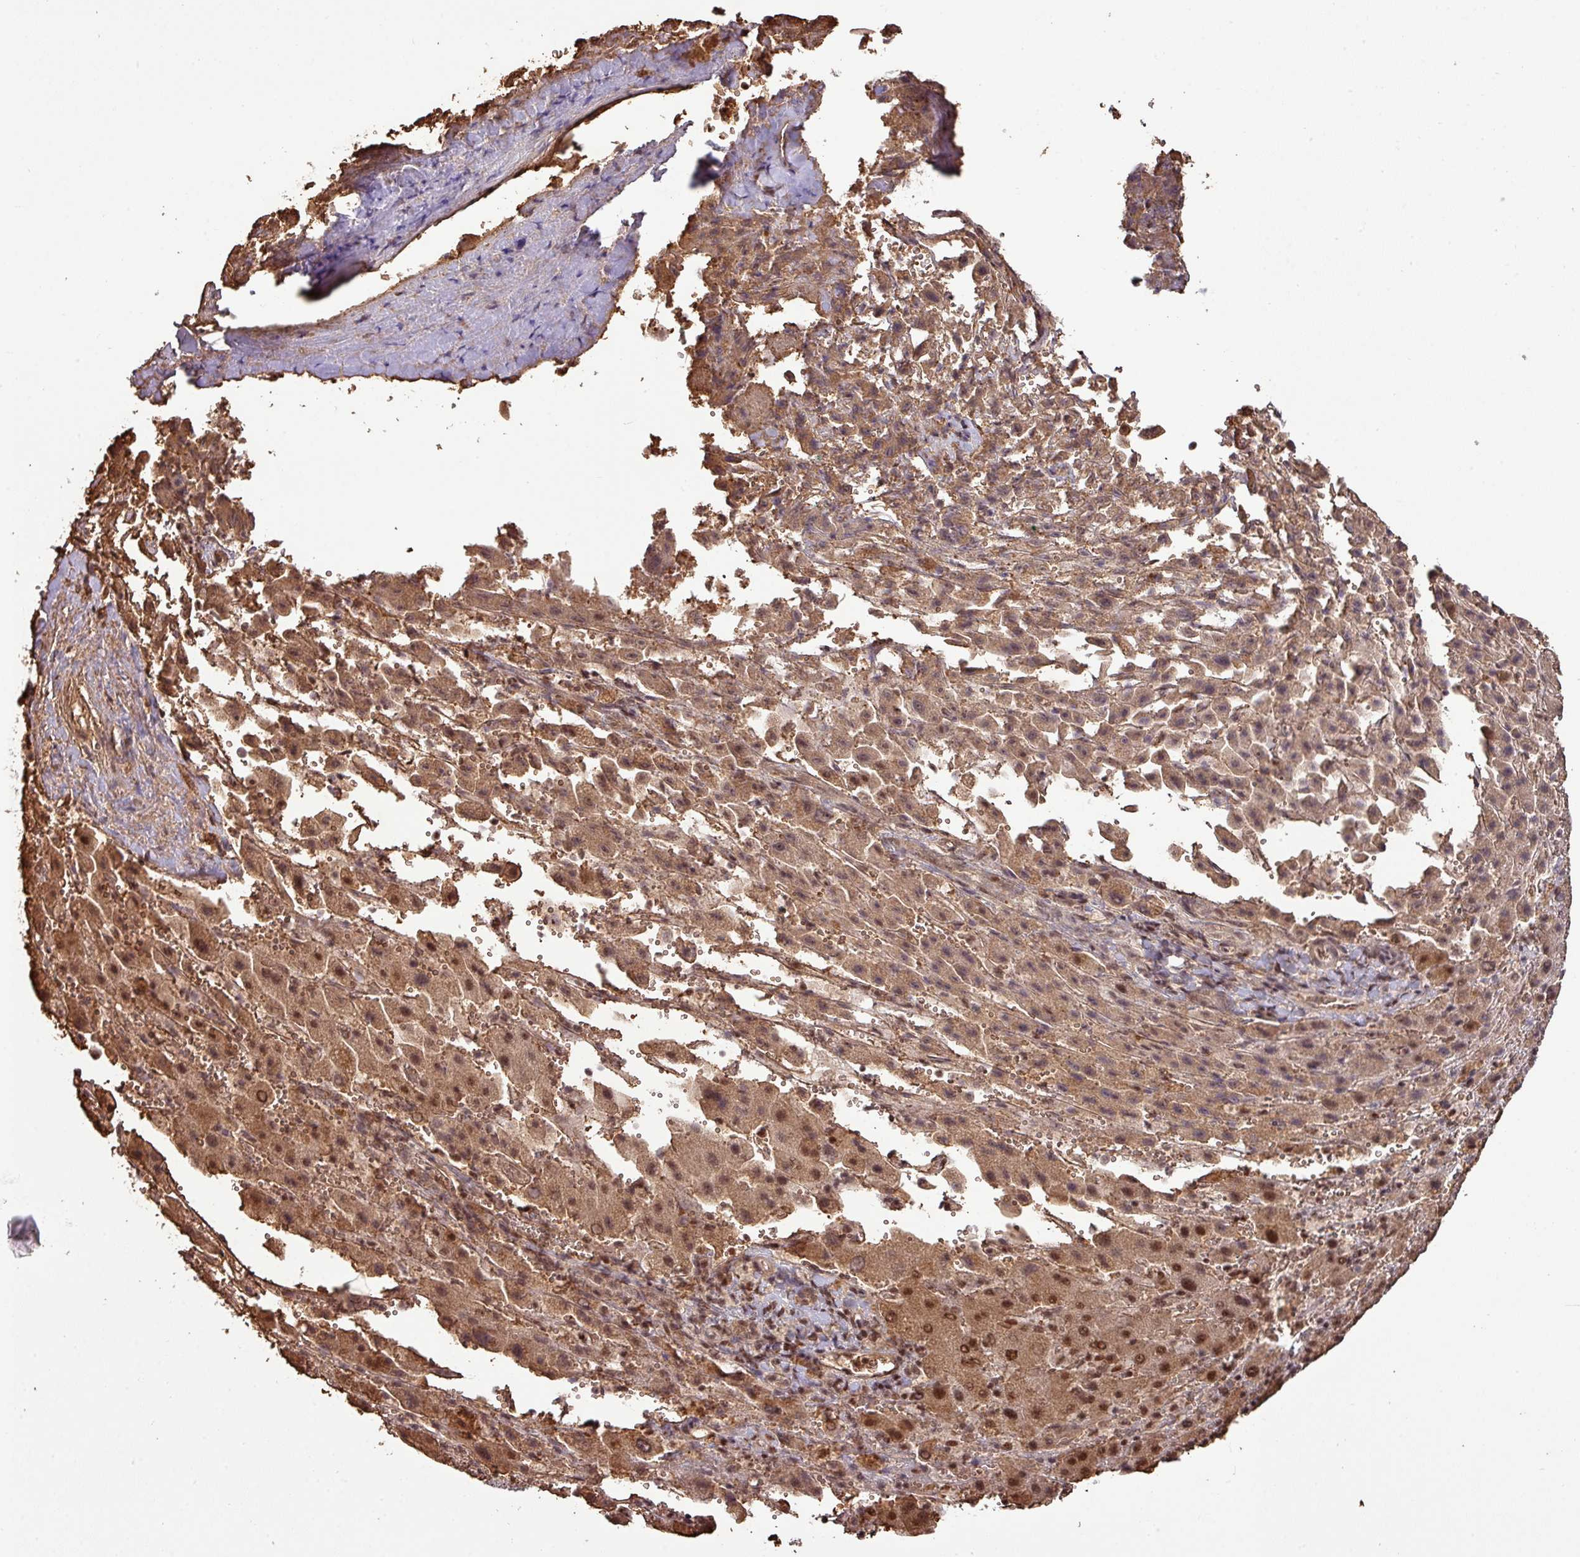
{"staining": {"intensity": "moderate", "quantity": ">75%", "location": "cytoplasmic/membranous,nuclear"}, "tissue": "liver cancer", "cell_type": "Tumor cells", "image_type": "cancer", "snomed": [{"axis": "morphology", "description": "Carcinoma, Hepatocellular, NOS"}, {"axis": "topography", "description": "Liver"}], "caption": "Liver cancer (hepatocellular carcinoma) stained for a protein exhibits moderate cytoplasmic/membranous and nuclear positivity in tumor cells.", "gene": "PHF23", "patient": {"sex": "female", "age": 58}}